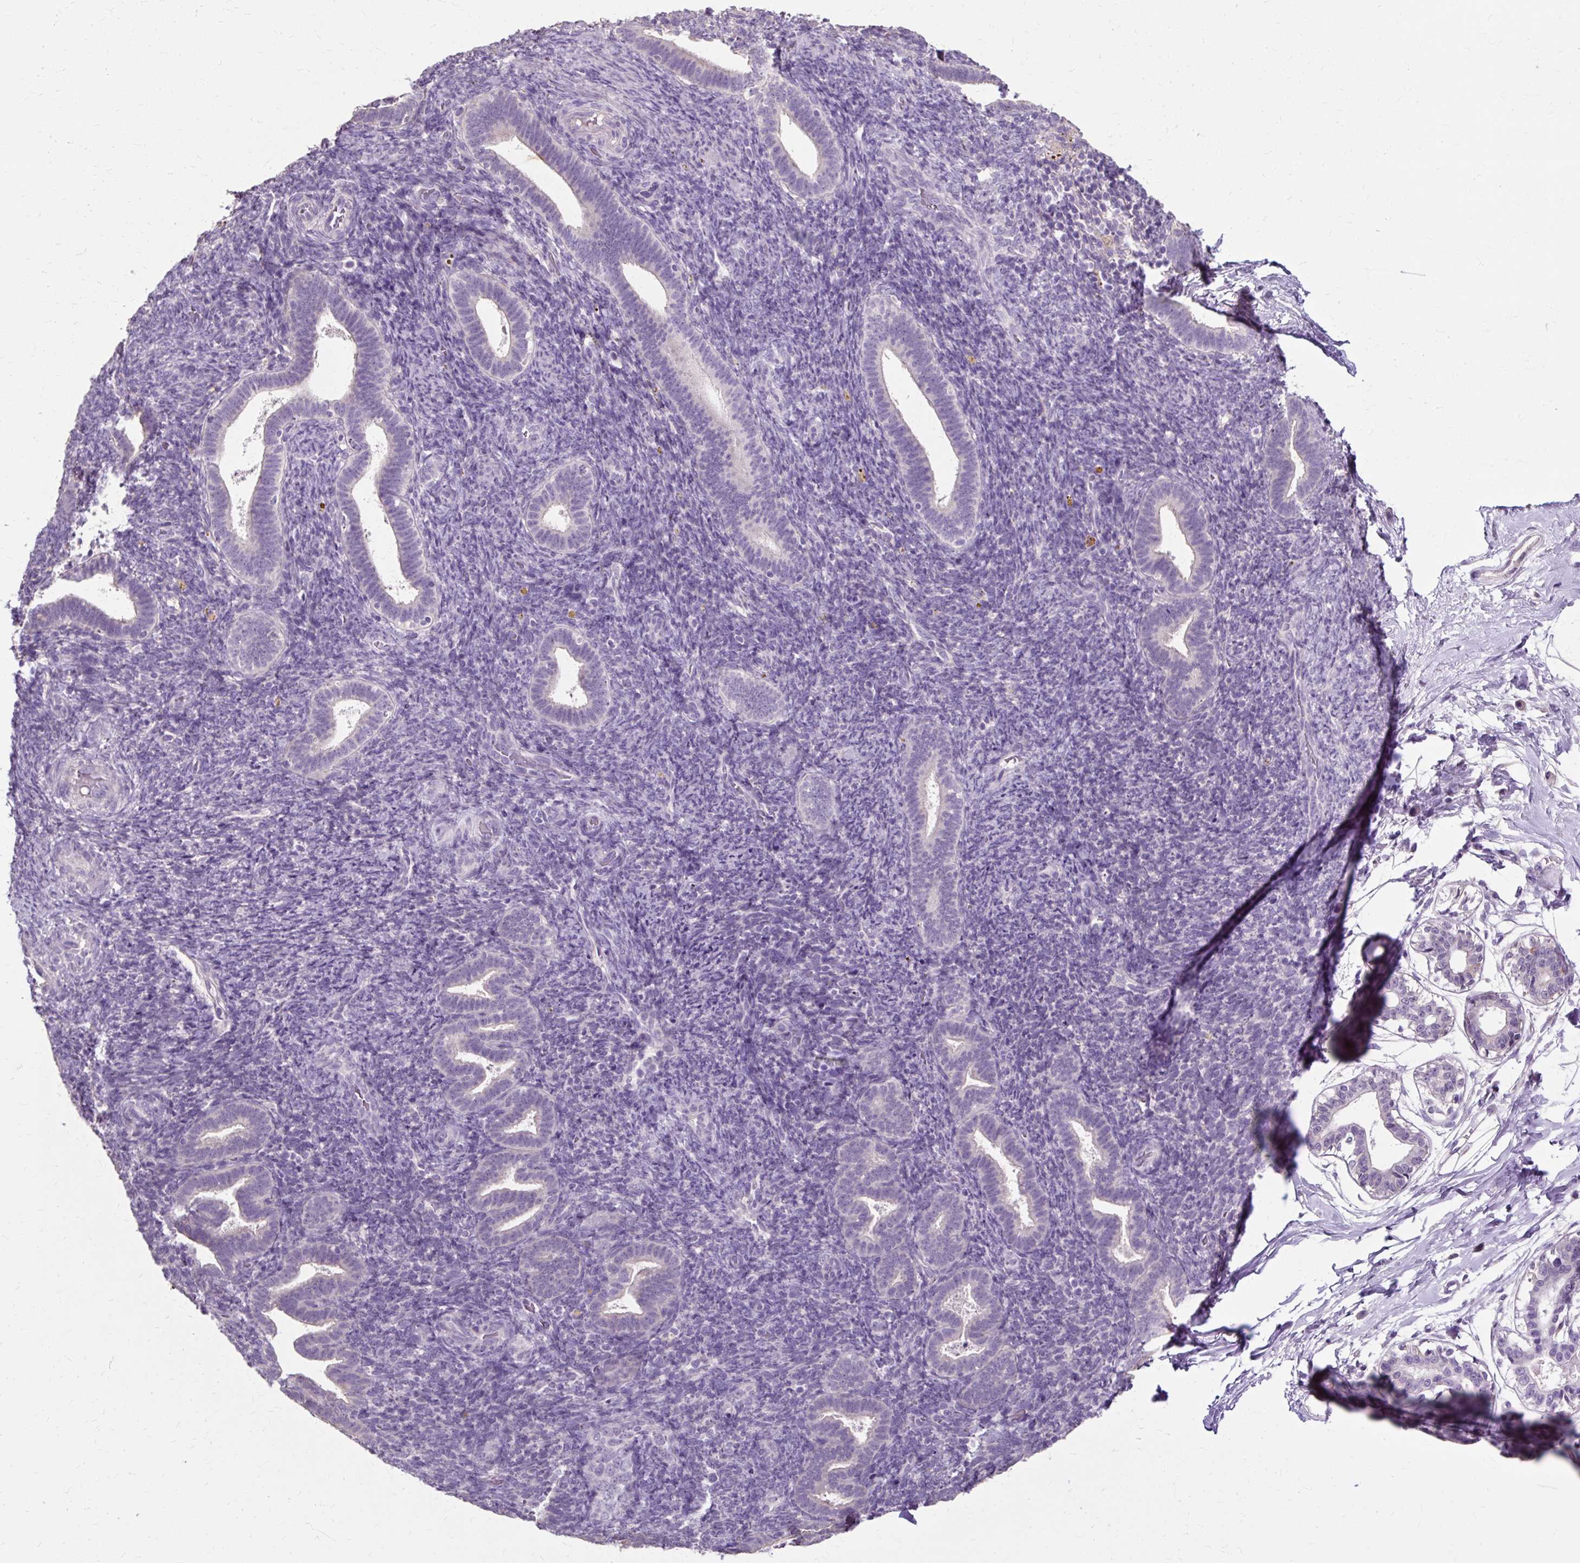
{"staining": {"intensity": "negative", "quantity": "none", "location": "none"}, "tissue": "endometrium", "cell_type": "Cells in endometrial stroma", "image_type": "normal", "snomed": [{"axis": "morphology", "description": "Normal tissue, NOS"}, {"axis": "topography", "description": "Endometrium"}], "caption": "This image is of unremarkable endometrium stained with immunohistochemistry (IHC) to label a protein in brown with the nuclei are counter-stained blue. There is no expression in cells in endometrial stroma. (DAB immunohistochemistry (IHC) visualized using brightfield microscopy, high magnification).", "gene": "KLHL24", "patient": {"sex": "female", "age": 34}}